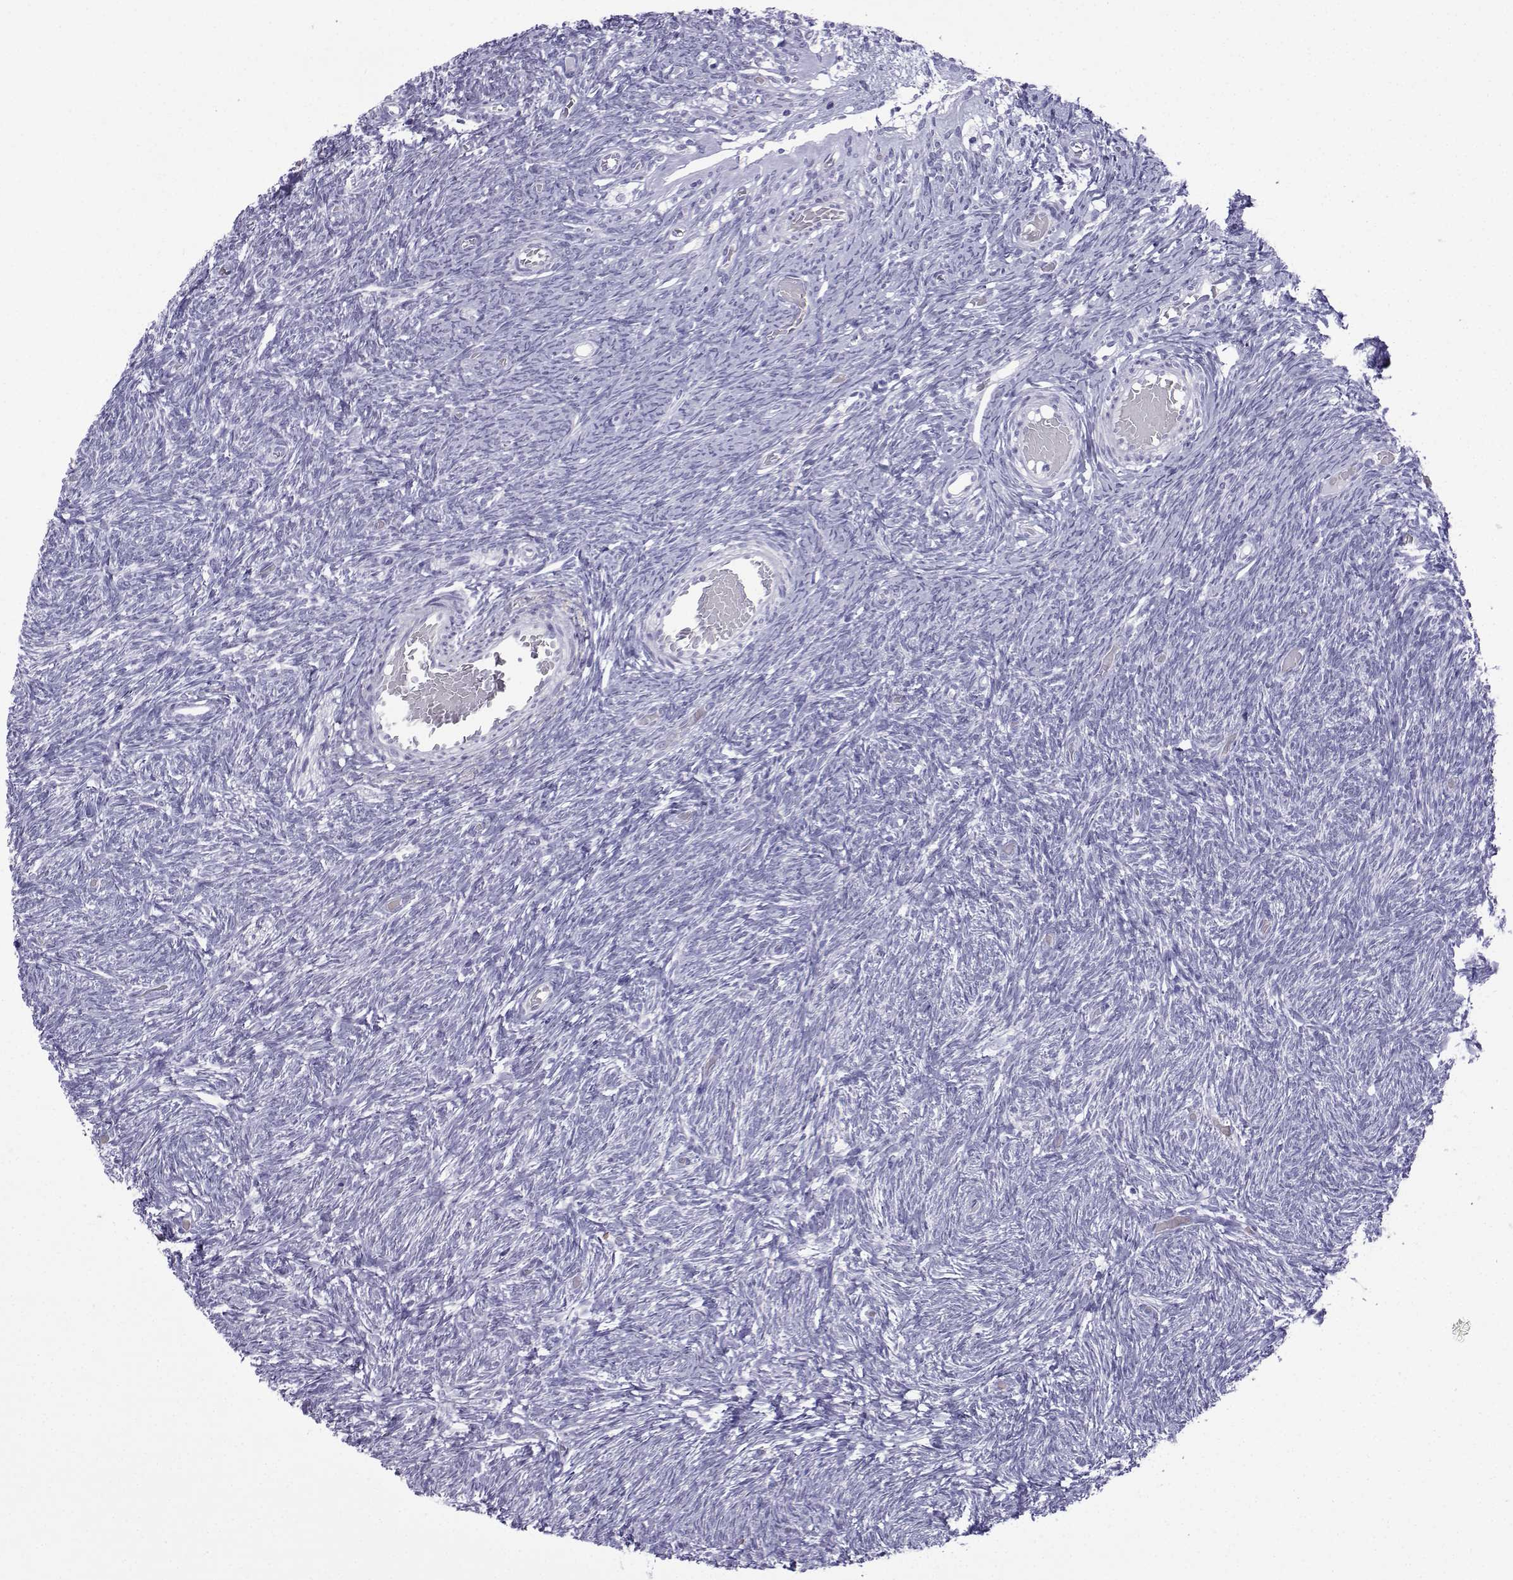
{"staining": {"intensity": "negative", "quantity": "none", "location": "none"}, "tissue": "ovary", "cell_type": "Follicle cells", "image_type": "normal", "snomed": [{"axis": "morphology", "description": "Normal tissue, NOS"}, {"axis": "topography", "description": "Ovary"}], "caption": "This is an immunohistochemistry (IHC) photomicrograph of unremarkable ovary. There is no staining in follicle cells.", "gene": "TRIM46", "patient": {"sex": "female", "age": 39}}